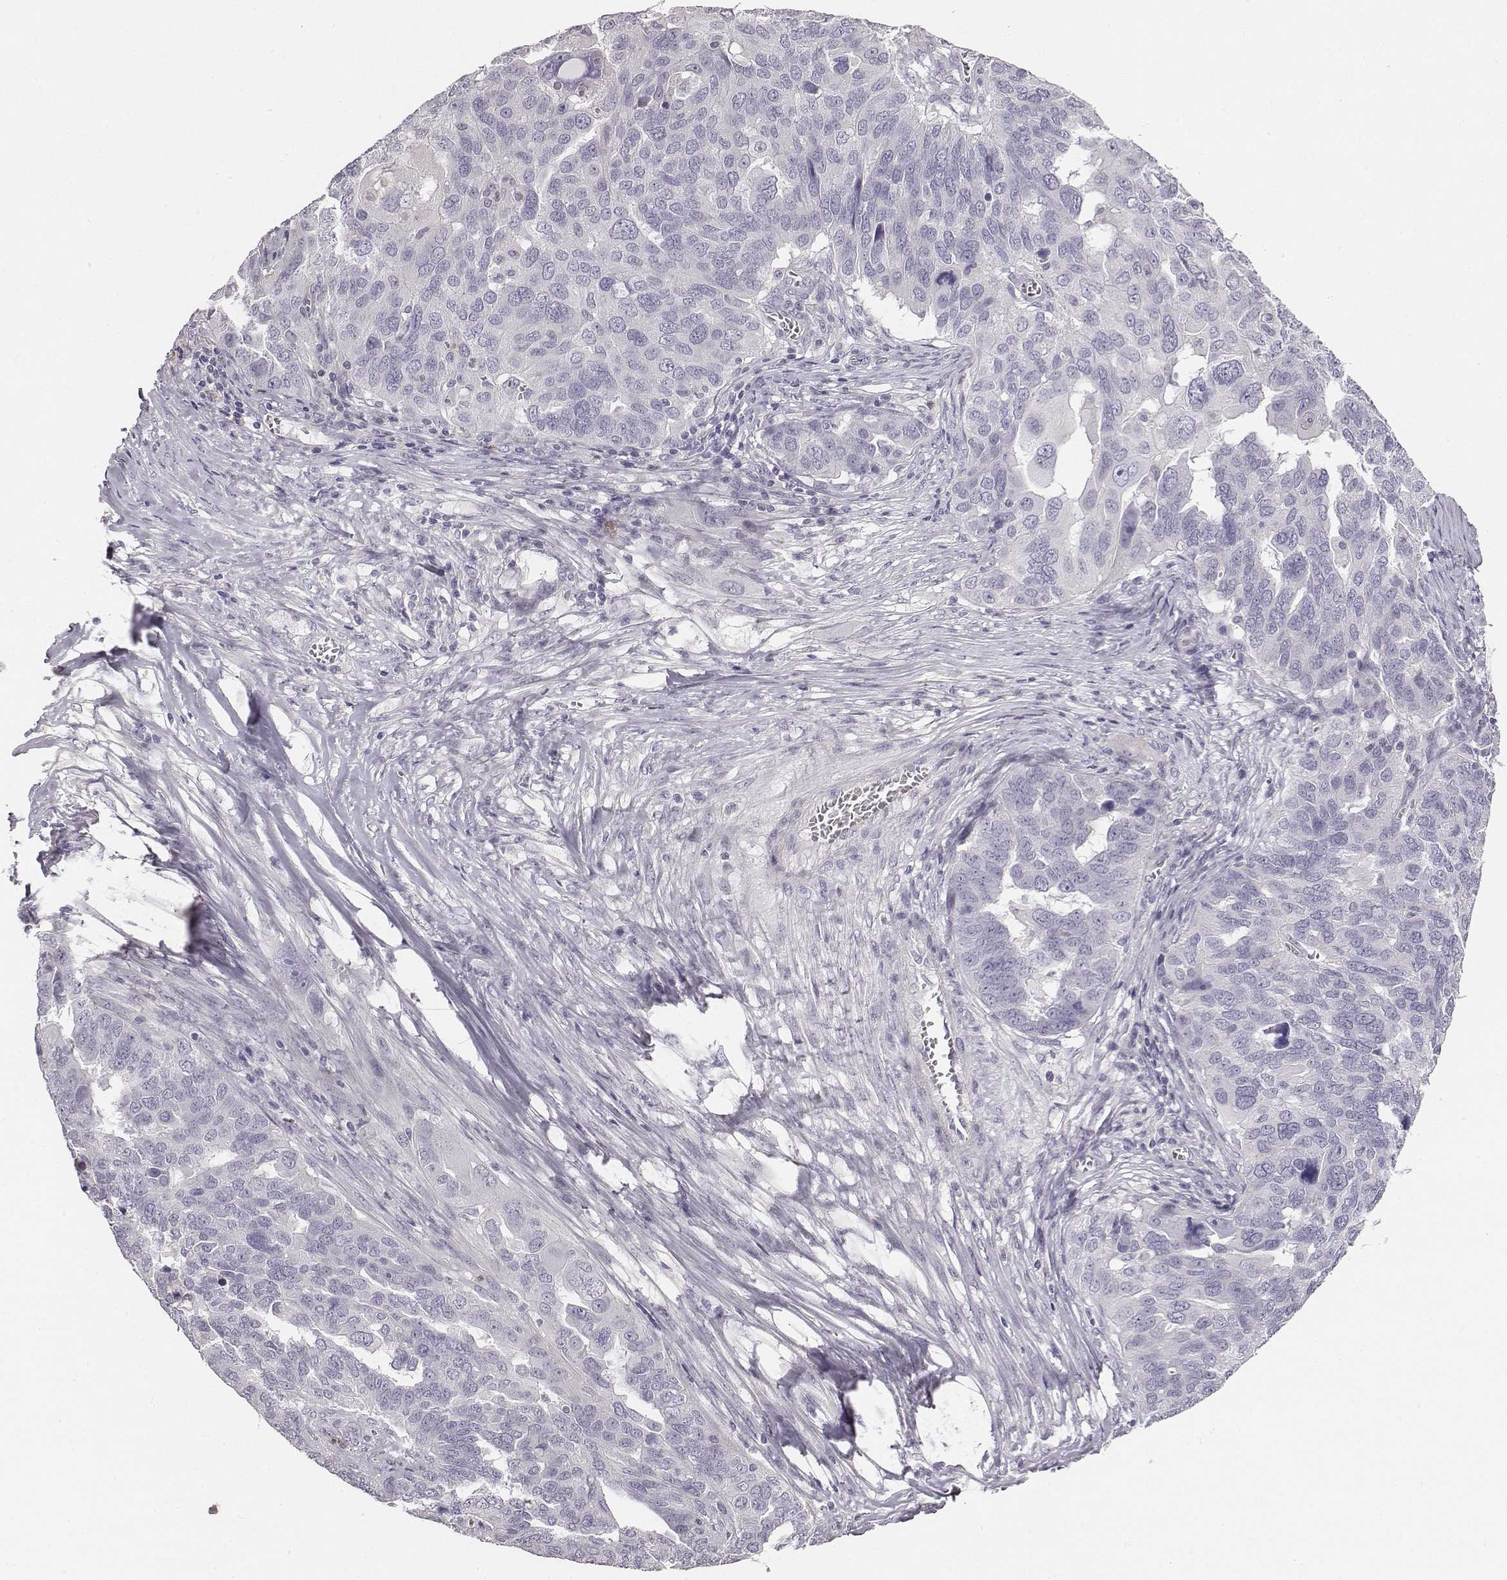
{"staining": {"intensity": "negative", "quantity": "none", "location": "none"}, "tissue": "ovarian cancer", "cell_type": "Tumor cells", "image_type": "cancer", "snomed": [{"axis": "morphology", "description": "Carcinoma, endometroid"}, {"axis": "topography", "description": "Soft tissue"}, {"axis": "topography", "description": "Ovary"}], "caption": "Endometroid carcinoma (ovarian) was stained to show a protein in brown. There is no significant staining in tumor cells. The staining was performed using DAB to visualize the protein expression in brown, while the nuclei were stained in blue with hematoxylin (Magnification: 20x).", "gene": "ADAM7", "patient": {"sex": "female", "age": 52}}